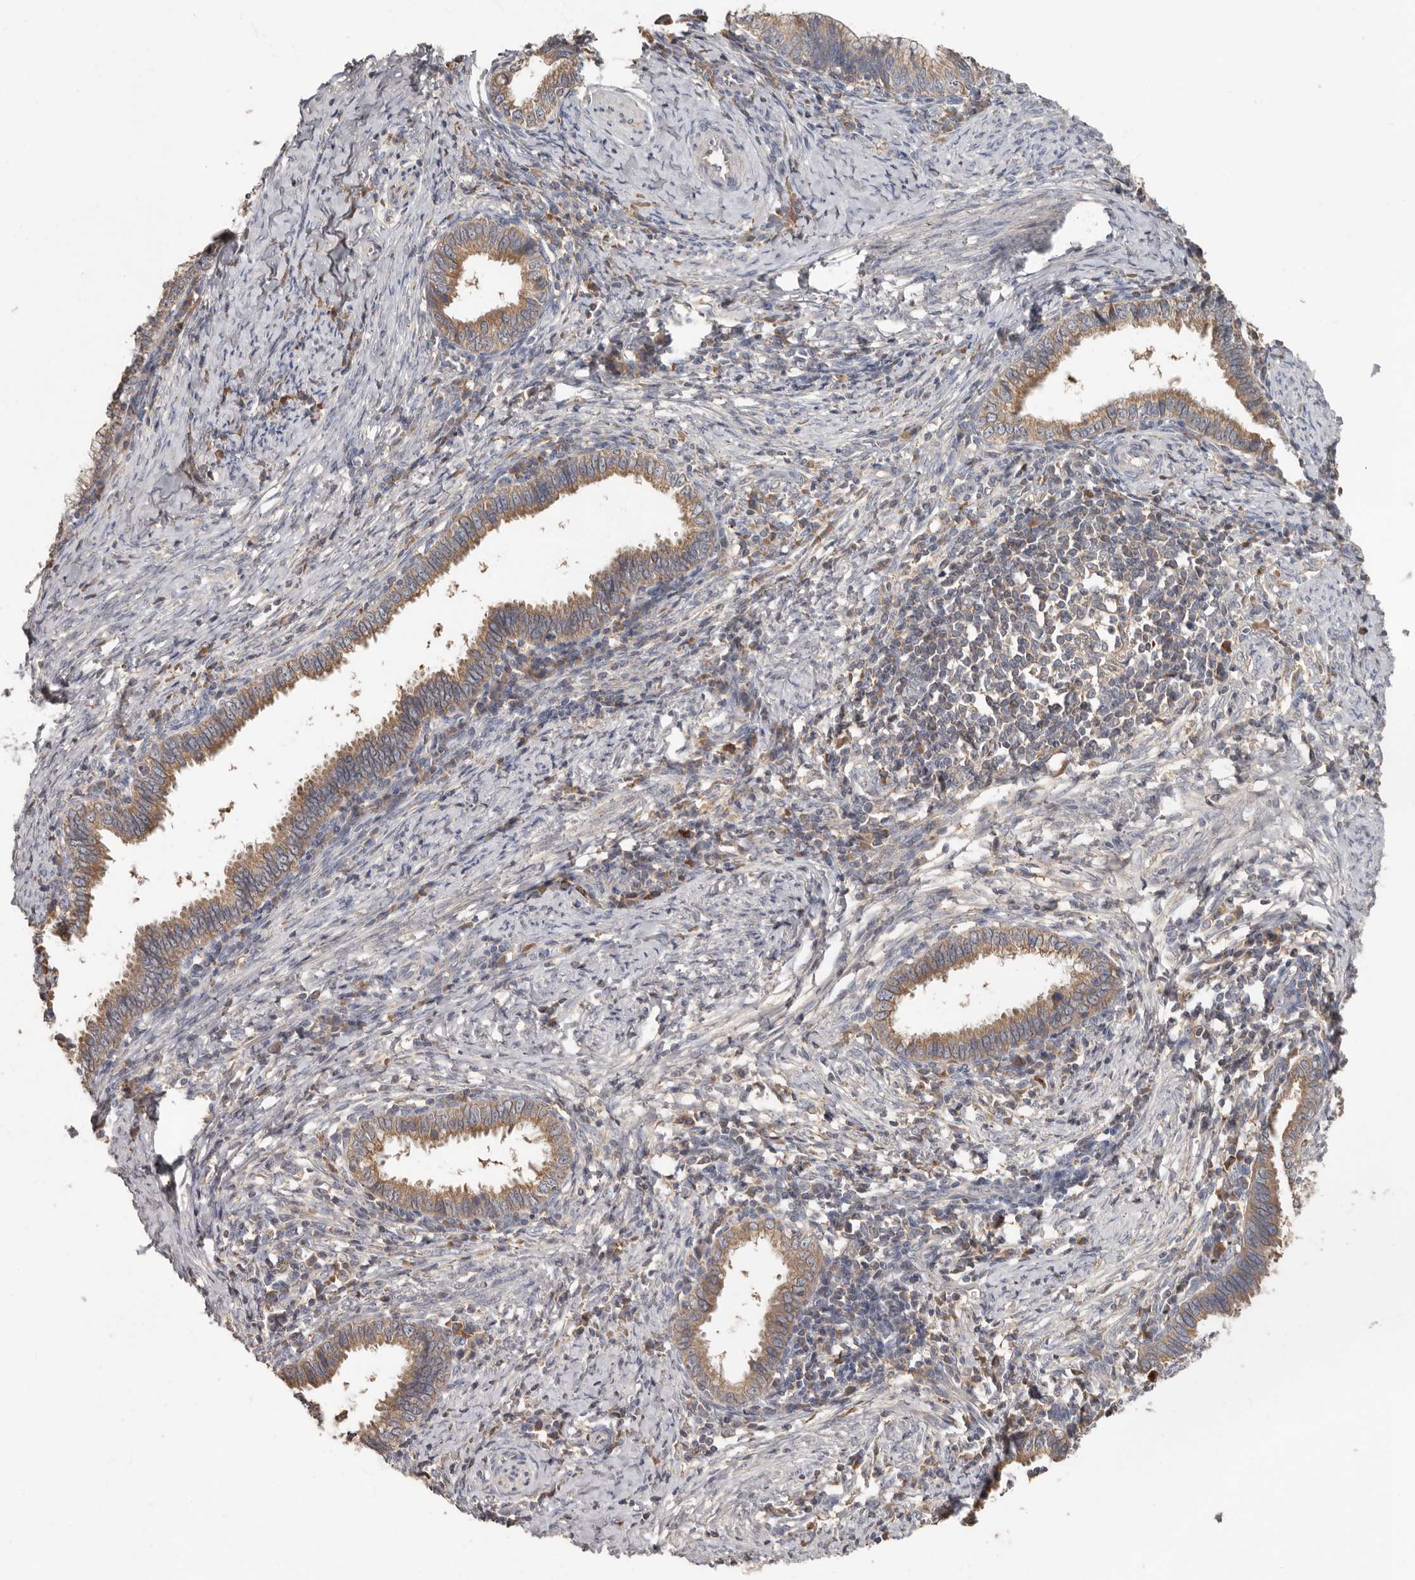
{"staining": {"intensity": "moderate", "quantity": ">75%", "location": "cytoplasmic/membranous"}, "tissue": "cervical cancer", "cell_type": "Tumor cells", "image_type": "cancer", "snomed": [{"axis": "morphology", "description": "Adenocarcinoma, NOS"}, {"axis": "topography", "description": "Cervix"}], "caption": "The micrograph demonstrates a brown stain indicating the presence of a protein in the cytoplasmic/membranous of tumor cells in adenocarcinoma (cervical).", "gene": "KIF26B", "patient": {"sex": "female", "age": 36}}